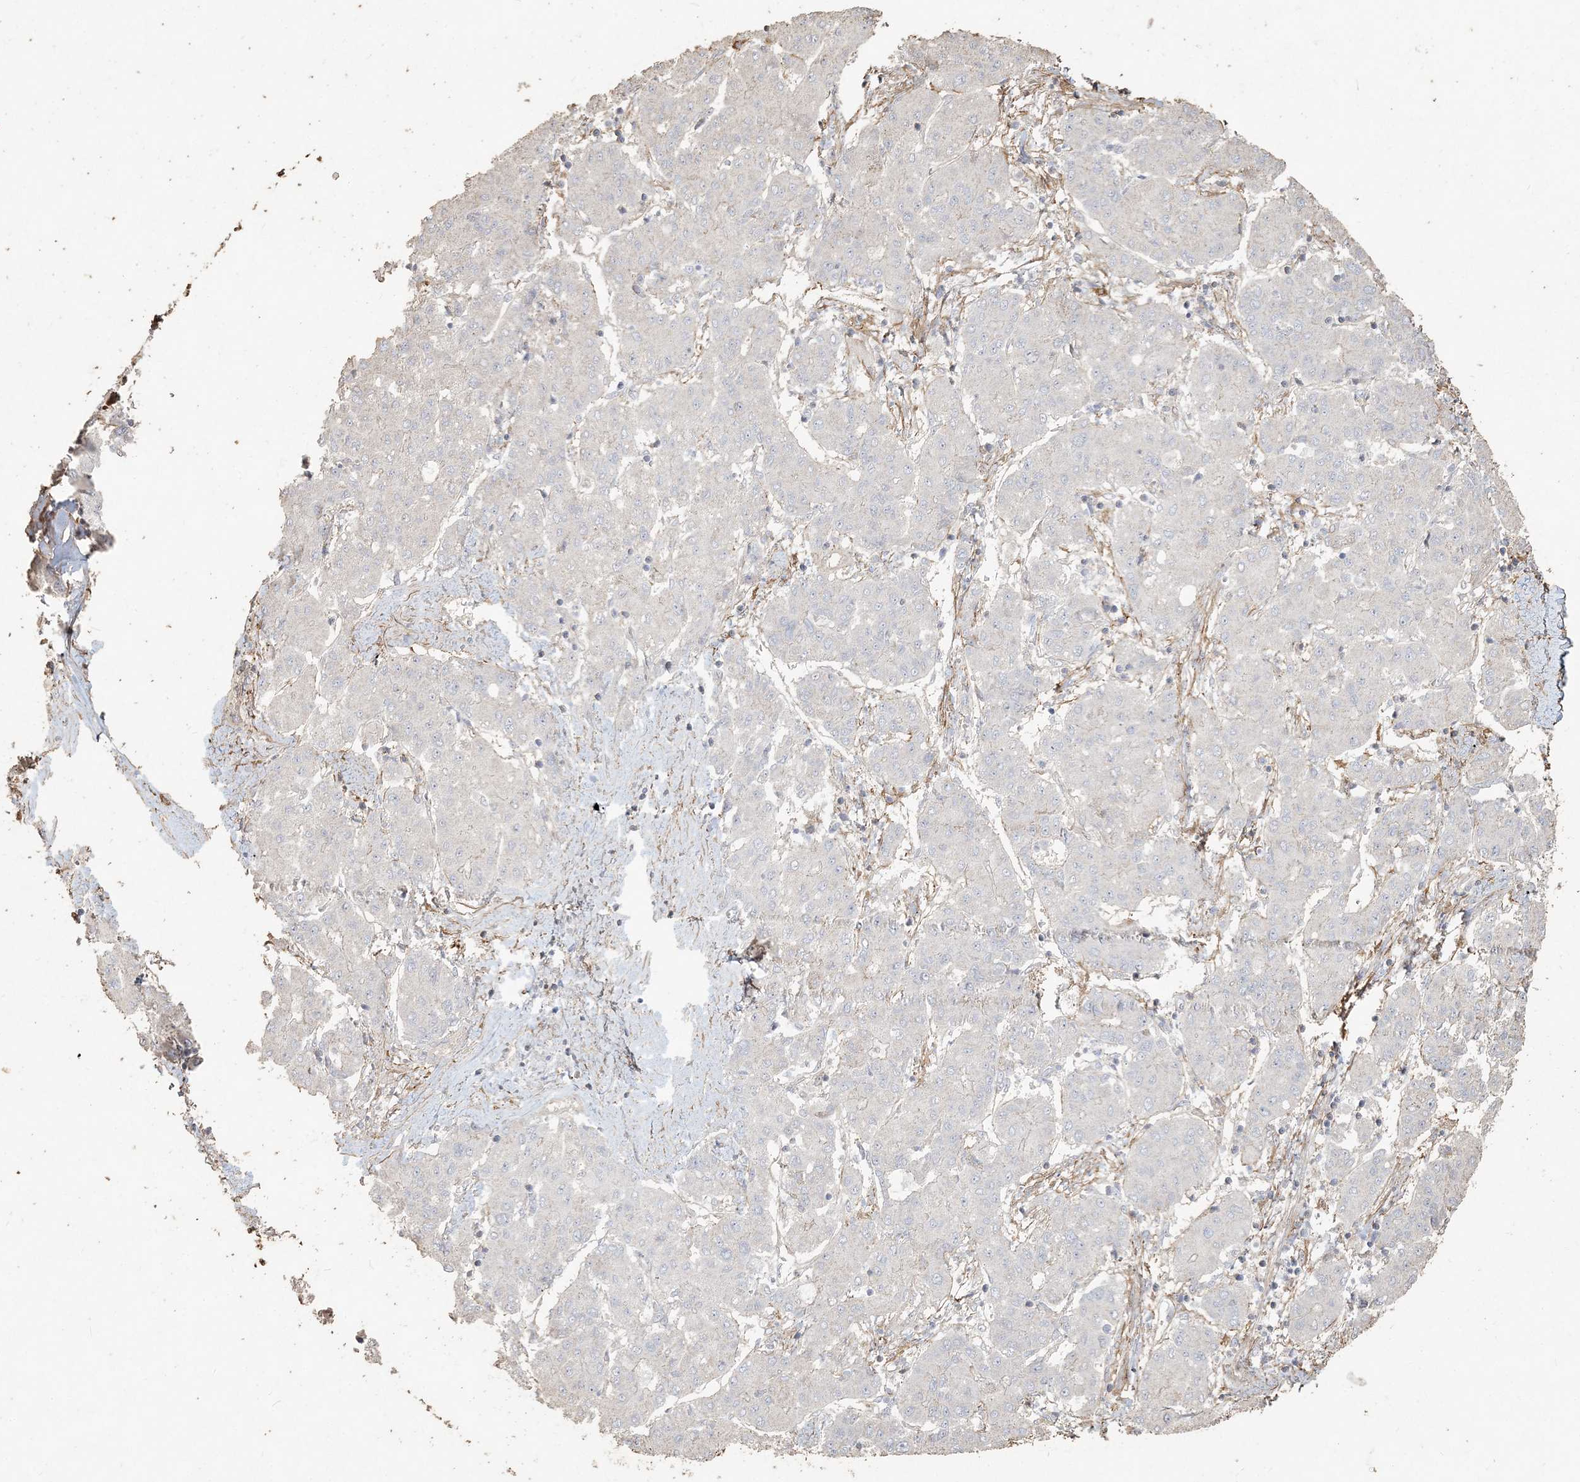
{"staining": {"intensity": "negative", "quantity": "none", "location": "none"}, "tissue": "liver cancer", "cell_type": "Tumor cells", "image_type": "cancer", "snomed": [{"axis": "morphology", "description": "Carcinoma, Hepatocellular, NOS"}, {"axis": "topography", "description": "Liver"}], "caption": "Tumor cells are negative for protein expression in human liver cancer (hepatocellular carcinoma).", "gene": "RNF145", "patient": {"sex": "male", "age": 65}}